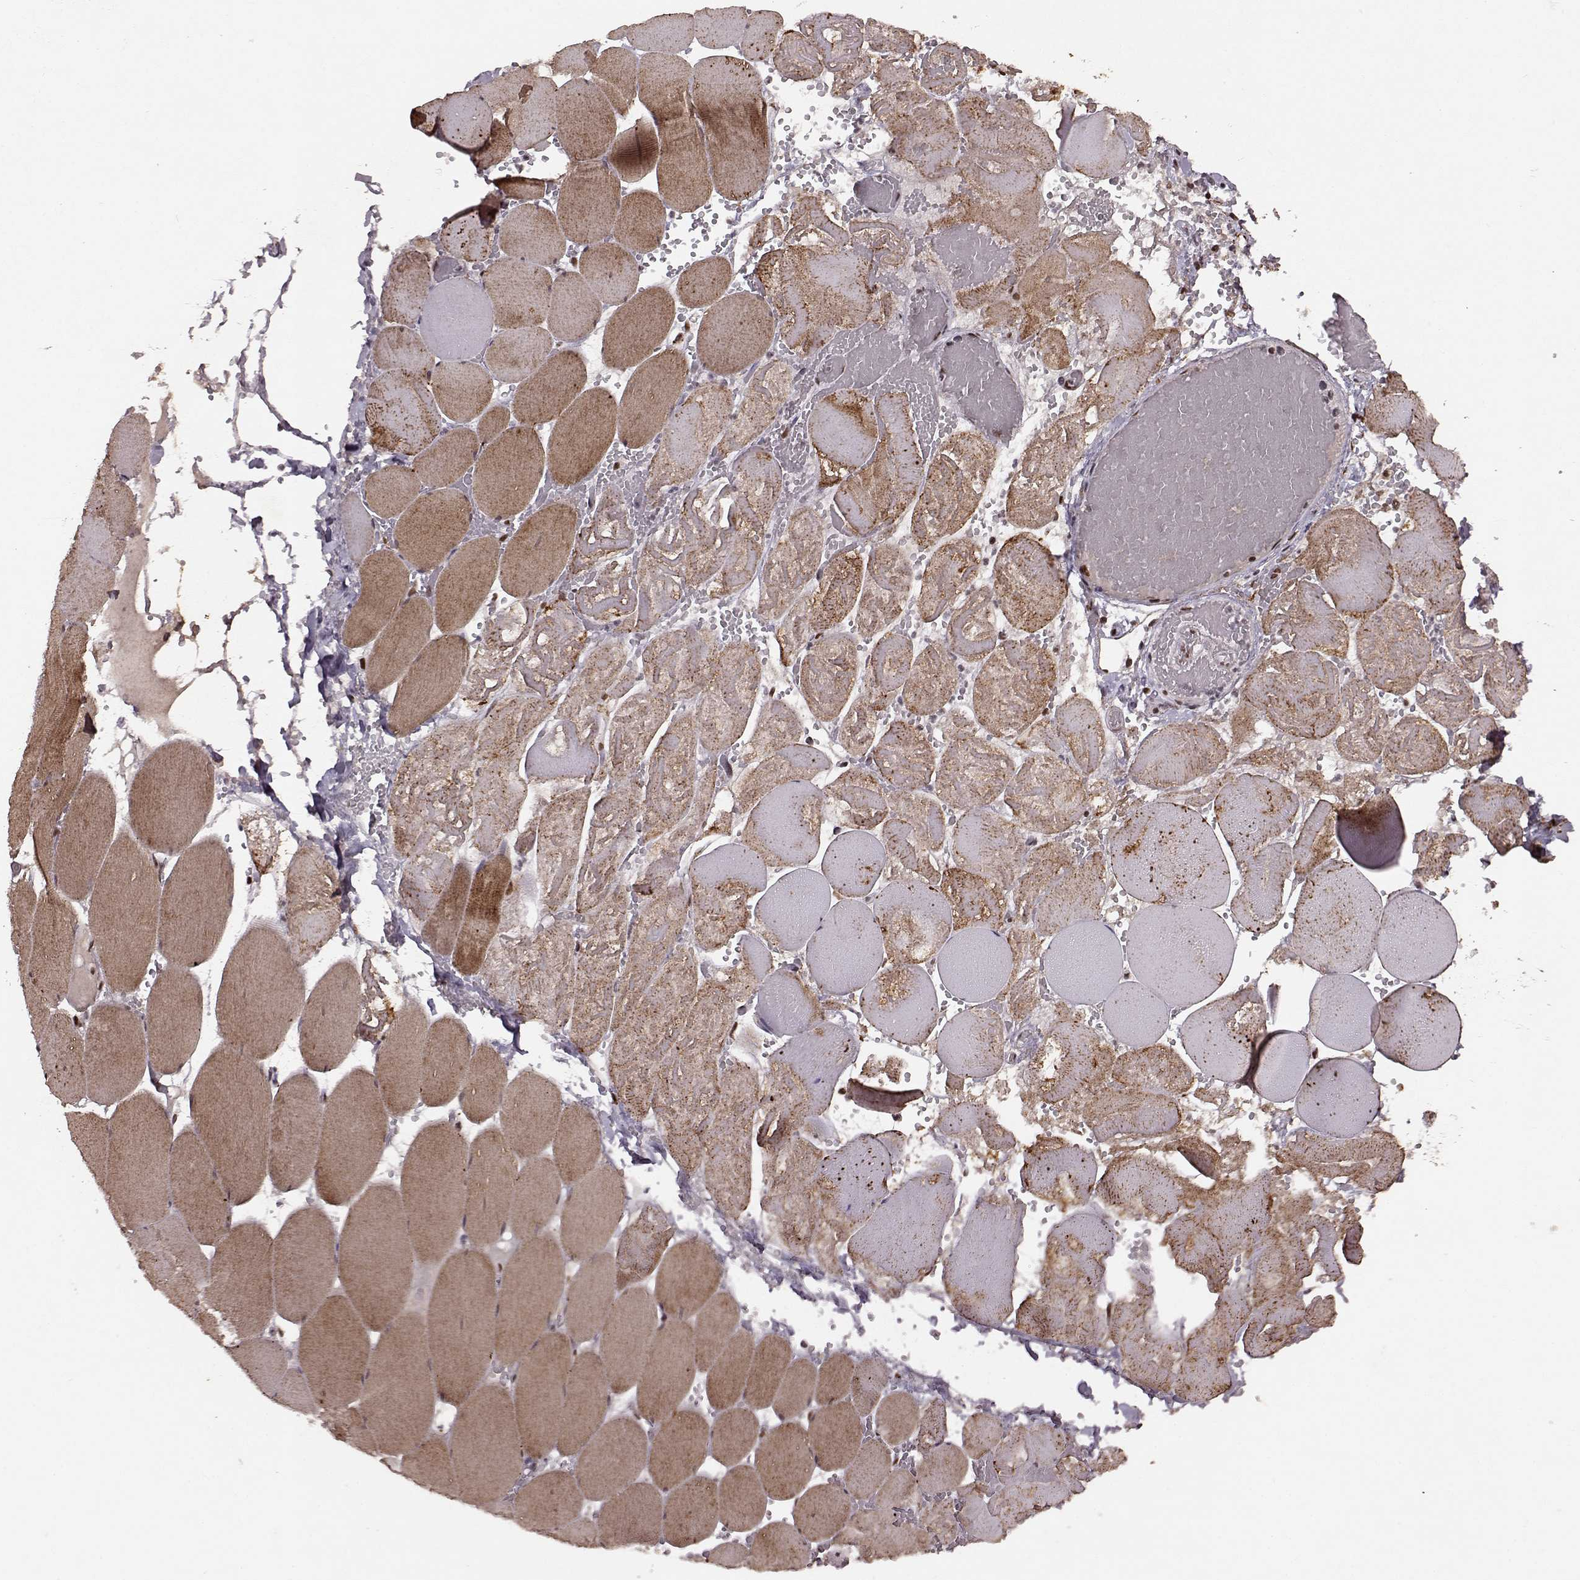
{"staining": {"intensity": "moderate", "quantity": "25%-75%", "location": "cytoplasmic/membranous,nuclear"}, "tissue": "skeletal muscle", "cell_type": "Myocytes", "image_type": "normal", "snomed": [{"axis": "morphology", "description": "Normal tissue, NOS"}, {"axis": "morphology", "description": "Malignant melanoma, Metastatic site"}, {"axis": "topography", "description": "Skeletal muscle"}], "caption": "Approximately 25%-75% of myocytes in unremarkable skeletal muscle exhibit moderate cytoplasmic/membranous,nuclear protein staining as visualized by brown immunohistochemical staining.", "gene": "RRAGD", "patient": {"sex": "male", "age": 50}}